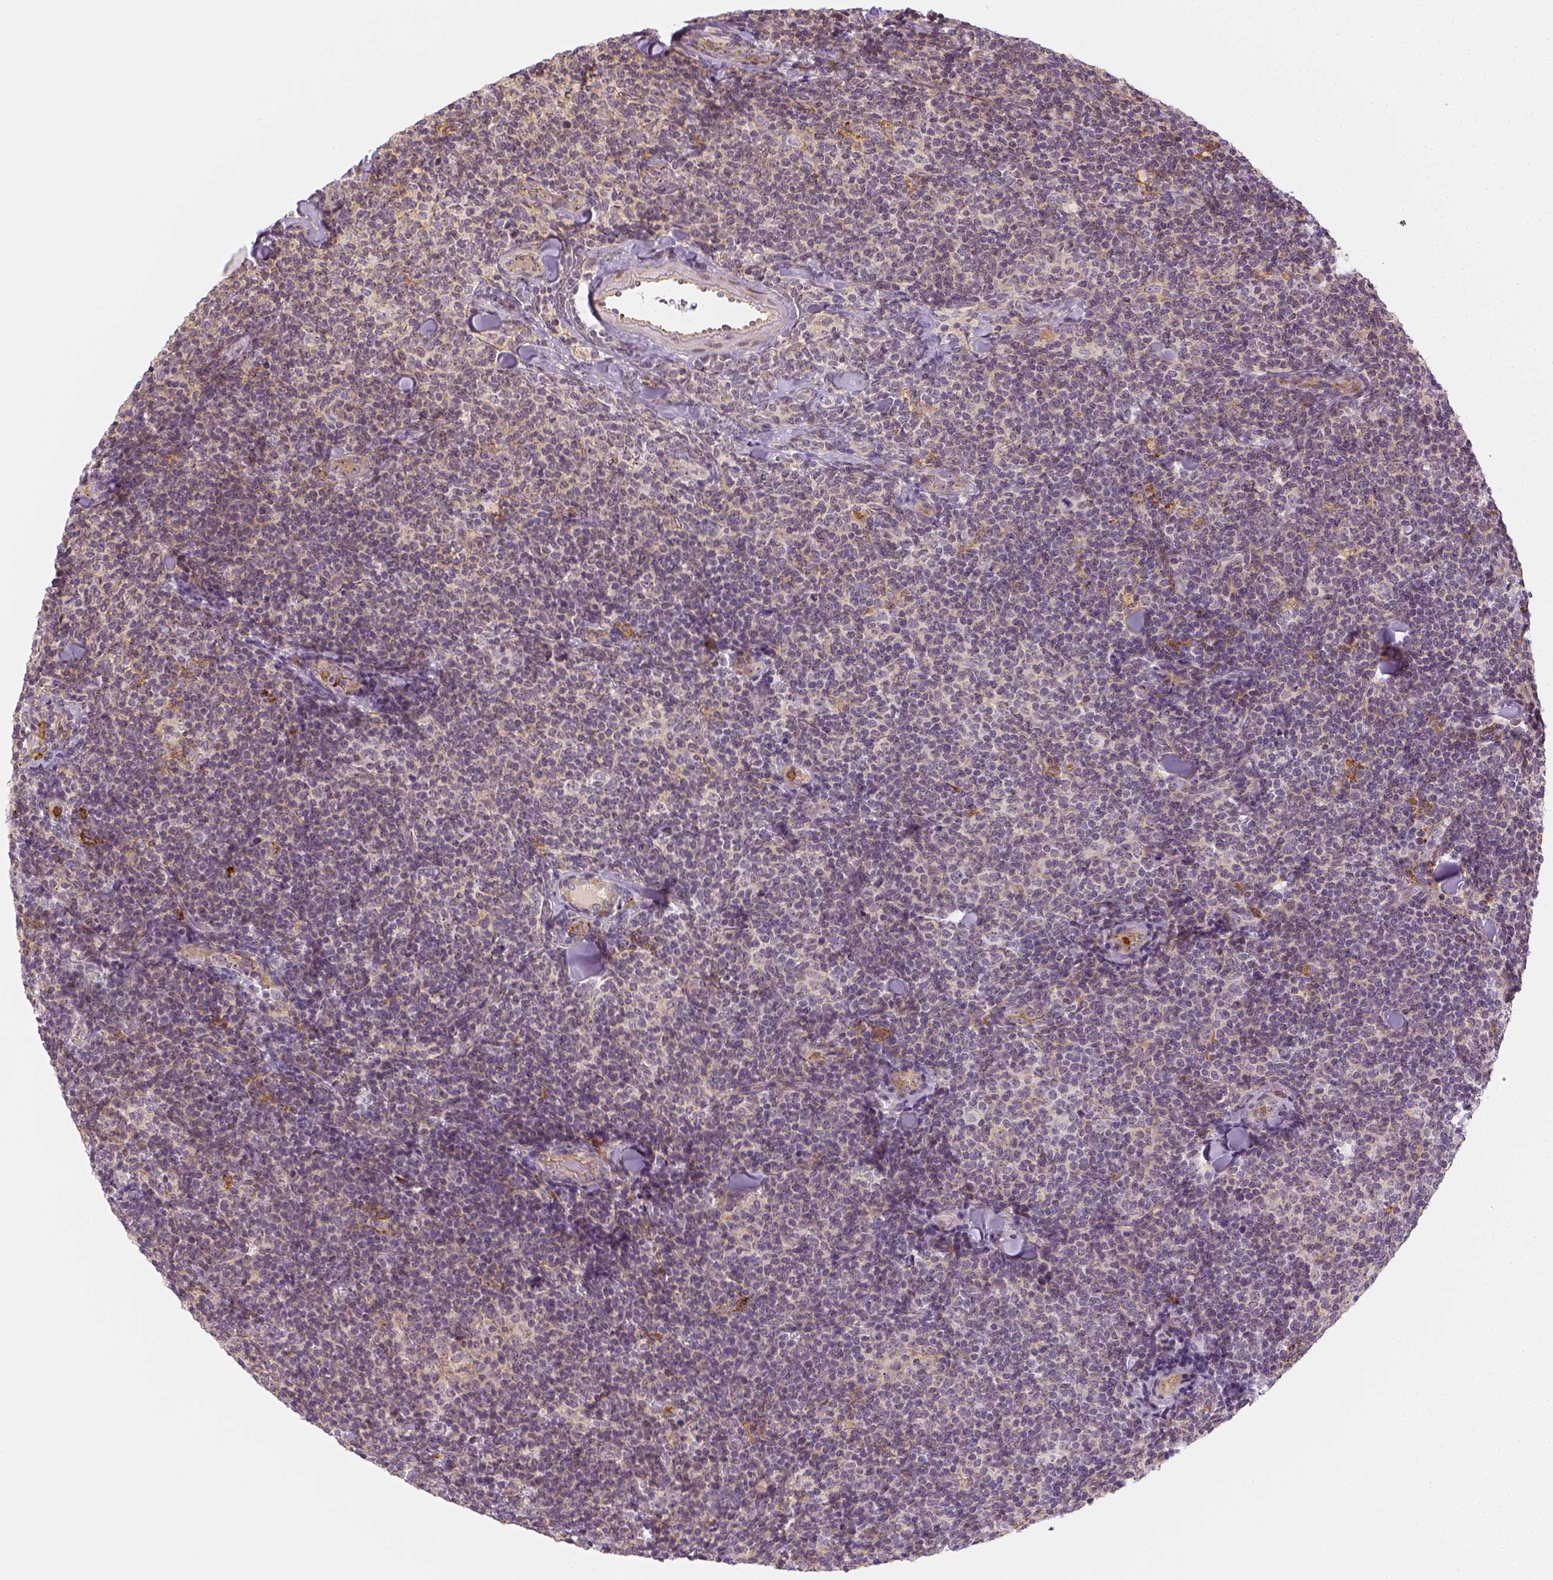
{"staining": {"intensity": "negative", "quantity": "none", "location": "none"}, "tissue": "lymphoma", "cell_type": "Tumor cells", "image_type": "cancer", "snomed": [{"axis": "morphology", "description": "Malignant lymphoma, non-Hodgkin's type, Low grade"}, {"axis": "topography", "description": "Lymph node"}], "caption": "Lymphoma was stained to show a protein in brown. There is no significant staining in tumor cells. (Immunohistochemistry, brightfield microscopy, high magnification).", "gene": "CD14", "patient": {"sex": "female", "age": 56}}